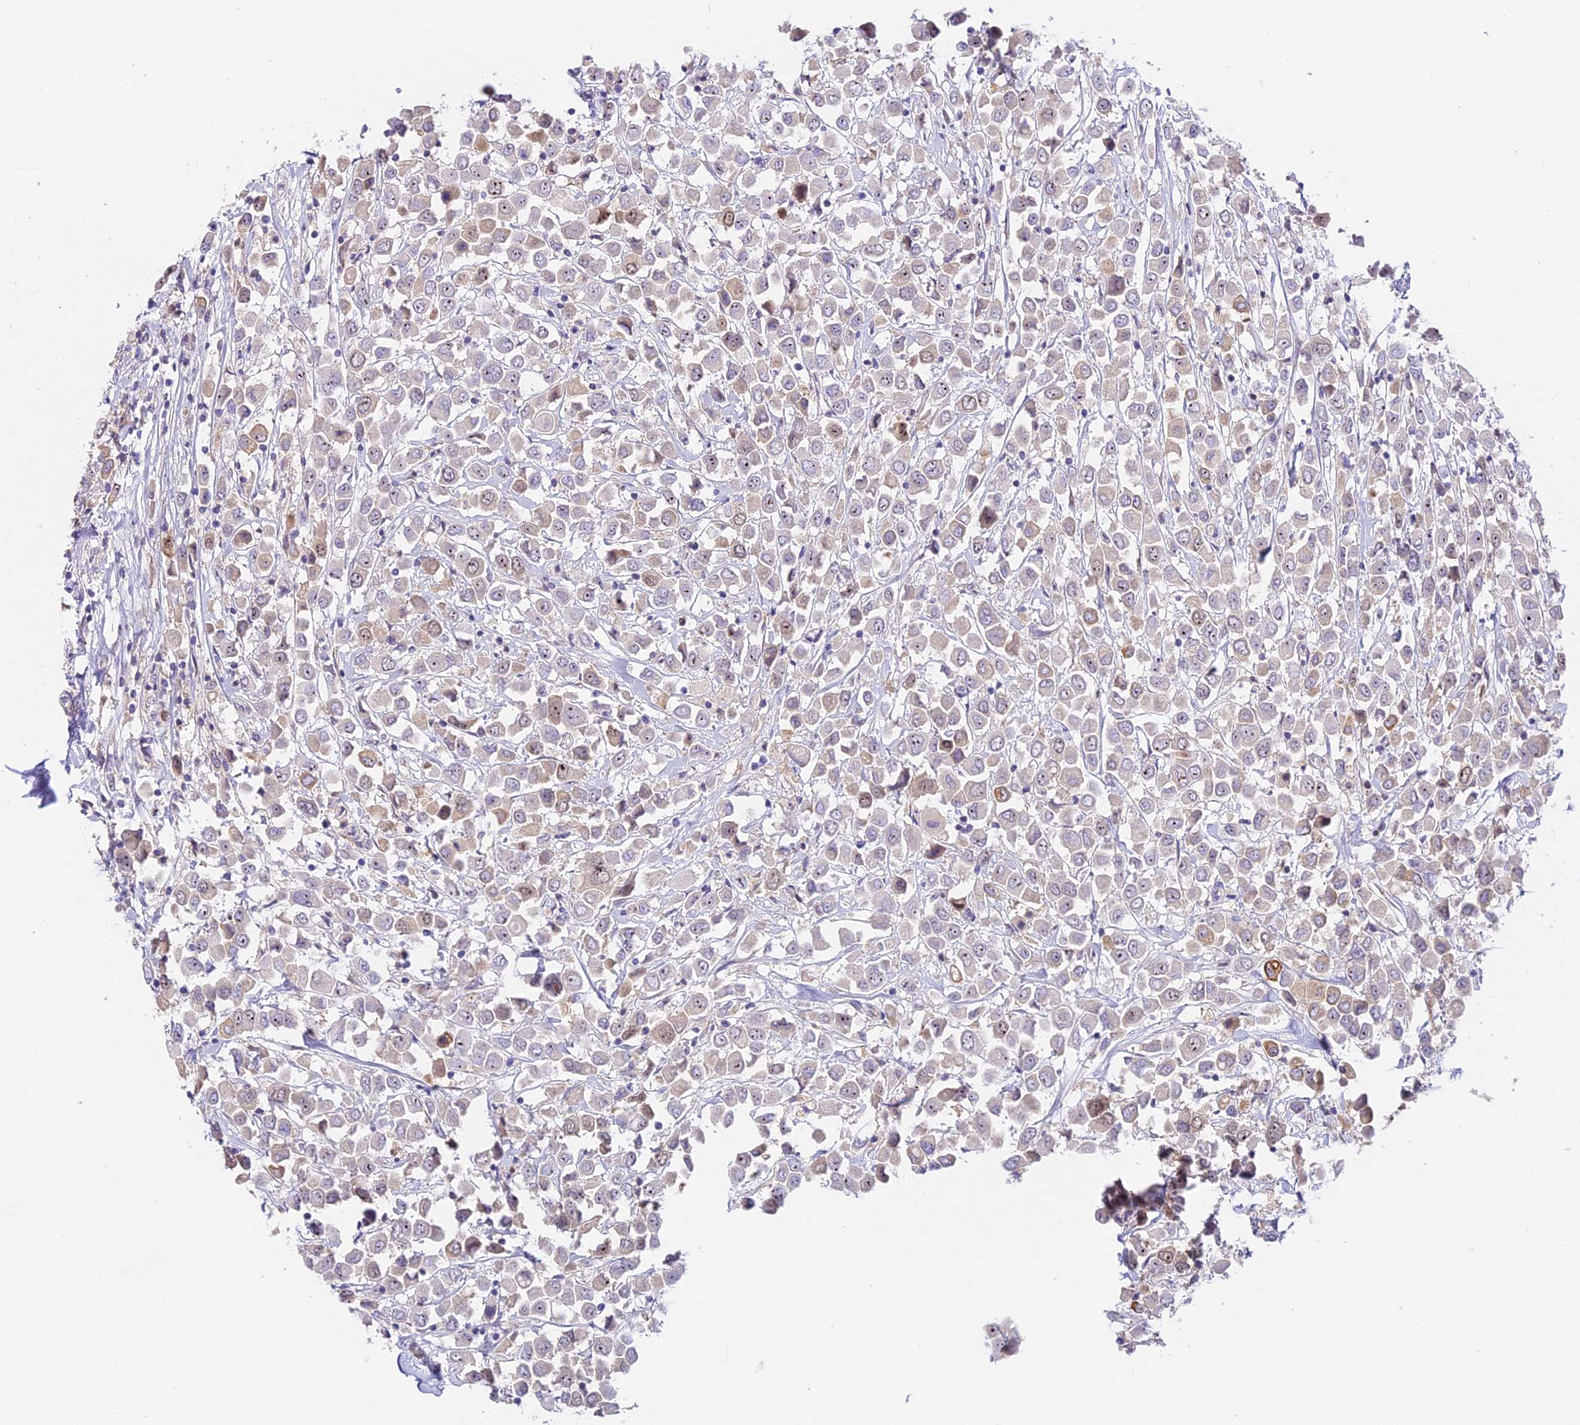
{"staining": {"intensity": "moderate", "quantity": "<25%", "location": "nuclear"}, "tissue": "breast cancer", "cell_type": "Tumor cells", "image_type": "cancer", "snomed": [{"axis": "morphology", "description": "Duct carcinoma"}, {"axis": "topography", "description": "Breast"}], "caption": "Brown immunohistochemical staining in human breast intraductal carcinoma shows moderate nuclear positivity in approximately <25% of tumor cells. The staining was performed using DAB, with brown indicating positive protein expression. Nuclei are stained blue with hematoxylin.", "gene": "RAD51", "patient": {"sex": "female", "age": 61}}